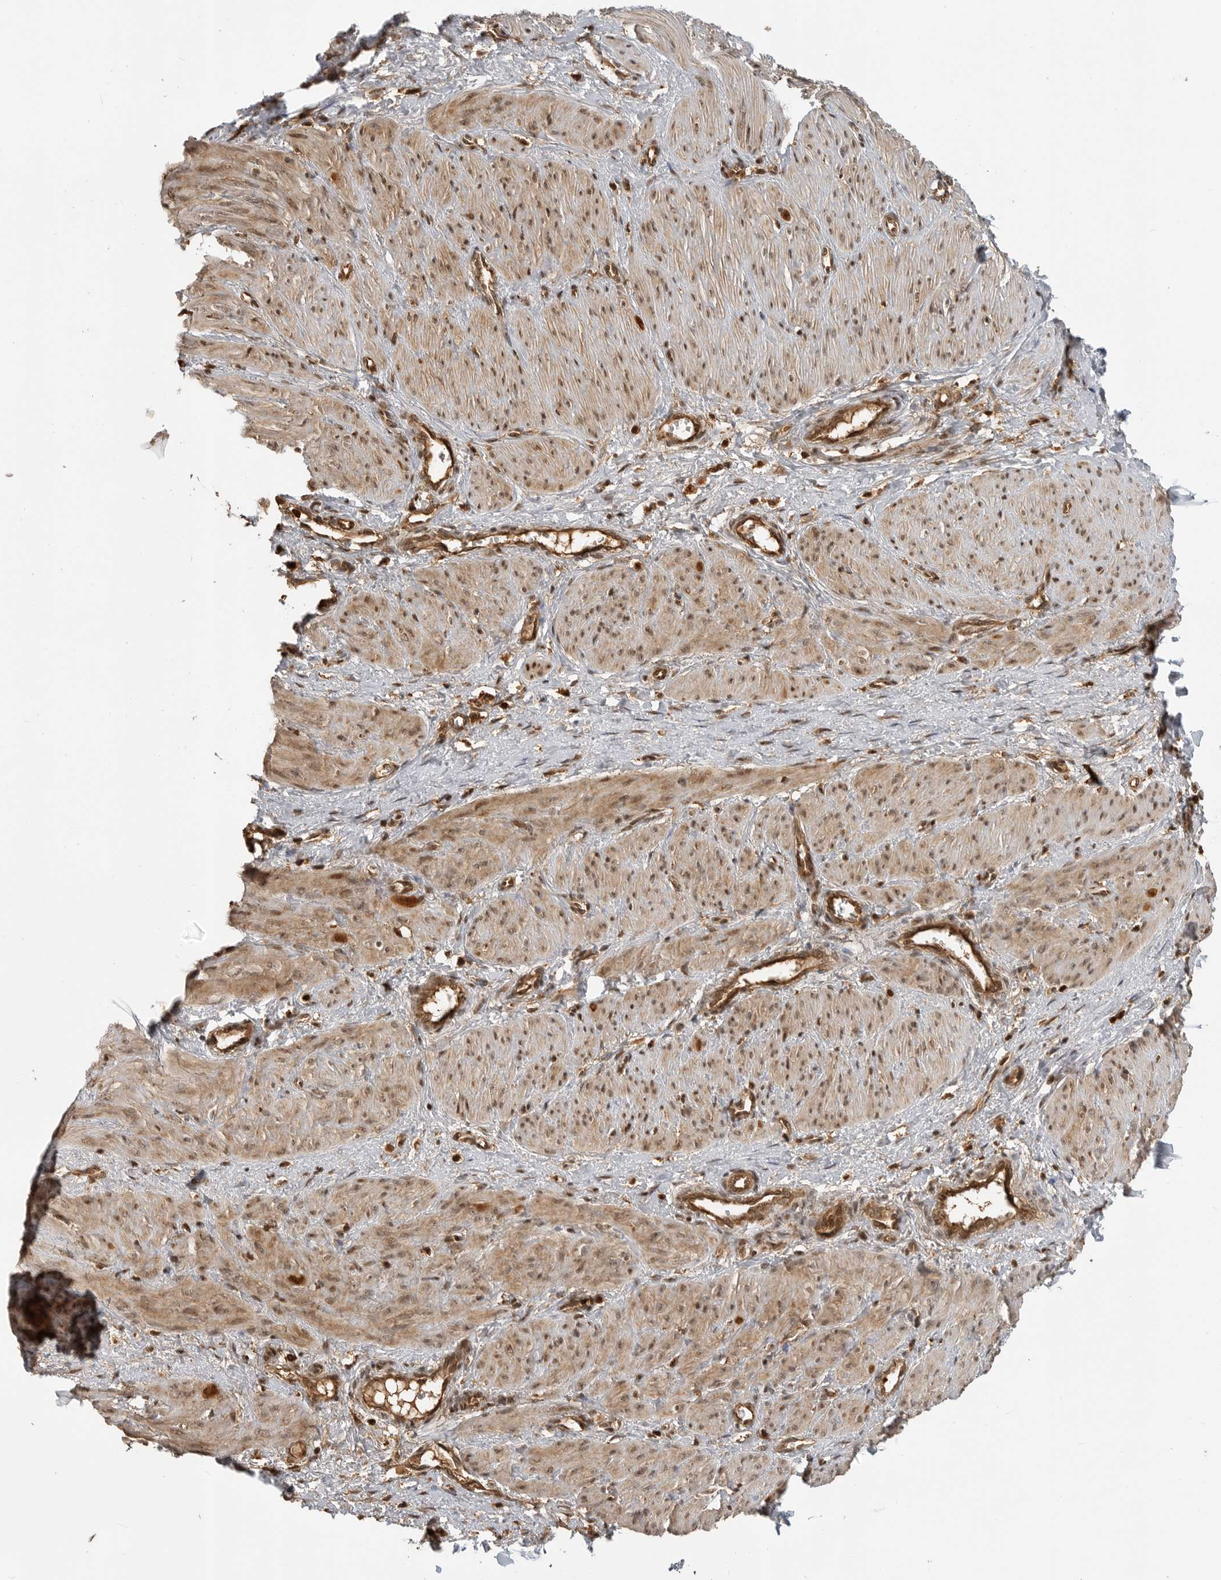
{"staining": {"intensity": "moderate", "quantity": ">75%", "location": "cytoplasmic/membranous,nuclear"}, "tissue": "smooth muscle", "cell_type": "Smooth muscle cells", "image_type": "normal", "snomed": [{"axis": "morphology", "description": "Normal tissue, NOS"}, {"axis": "topography", "description": "Endometrium"}], "caption": "Immunohistochemistry (IHC) micrograph of normal smooth muscle stained for a protein (brown), which shows medium levels of moderate cytoplasmic/membranous,nuclear positivity in approximately >75% of smooth muscle cells.", "gene": "BMP2K", "patient": {"sex": "female", "age": 33}}